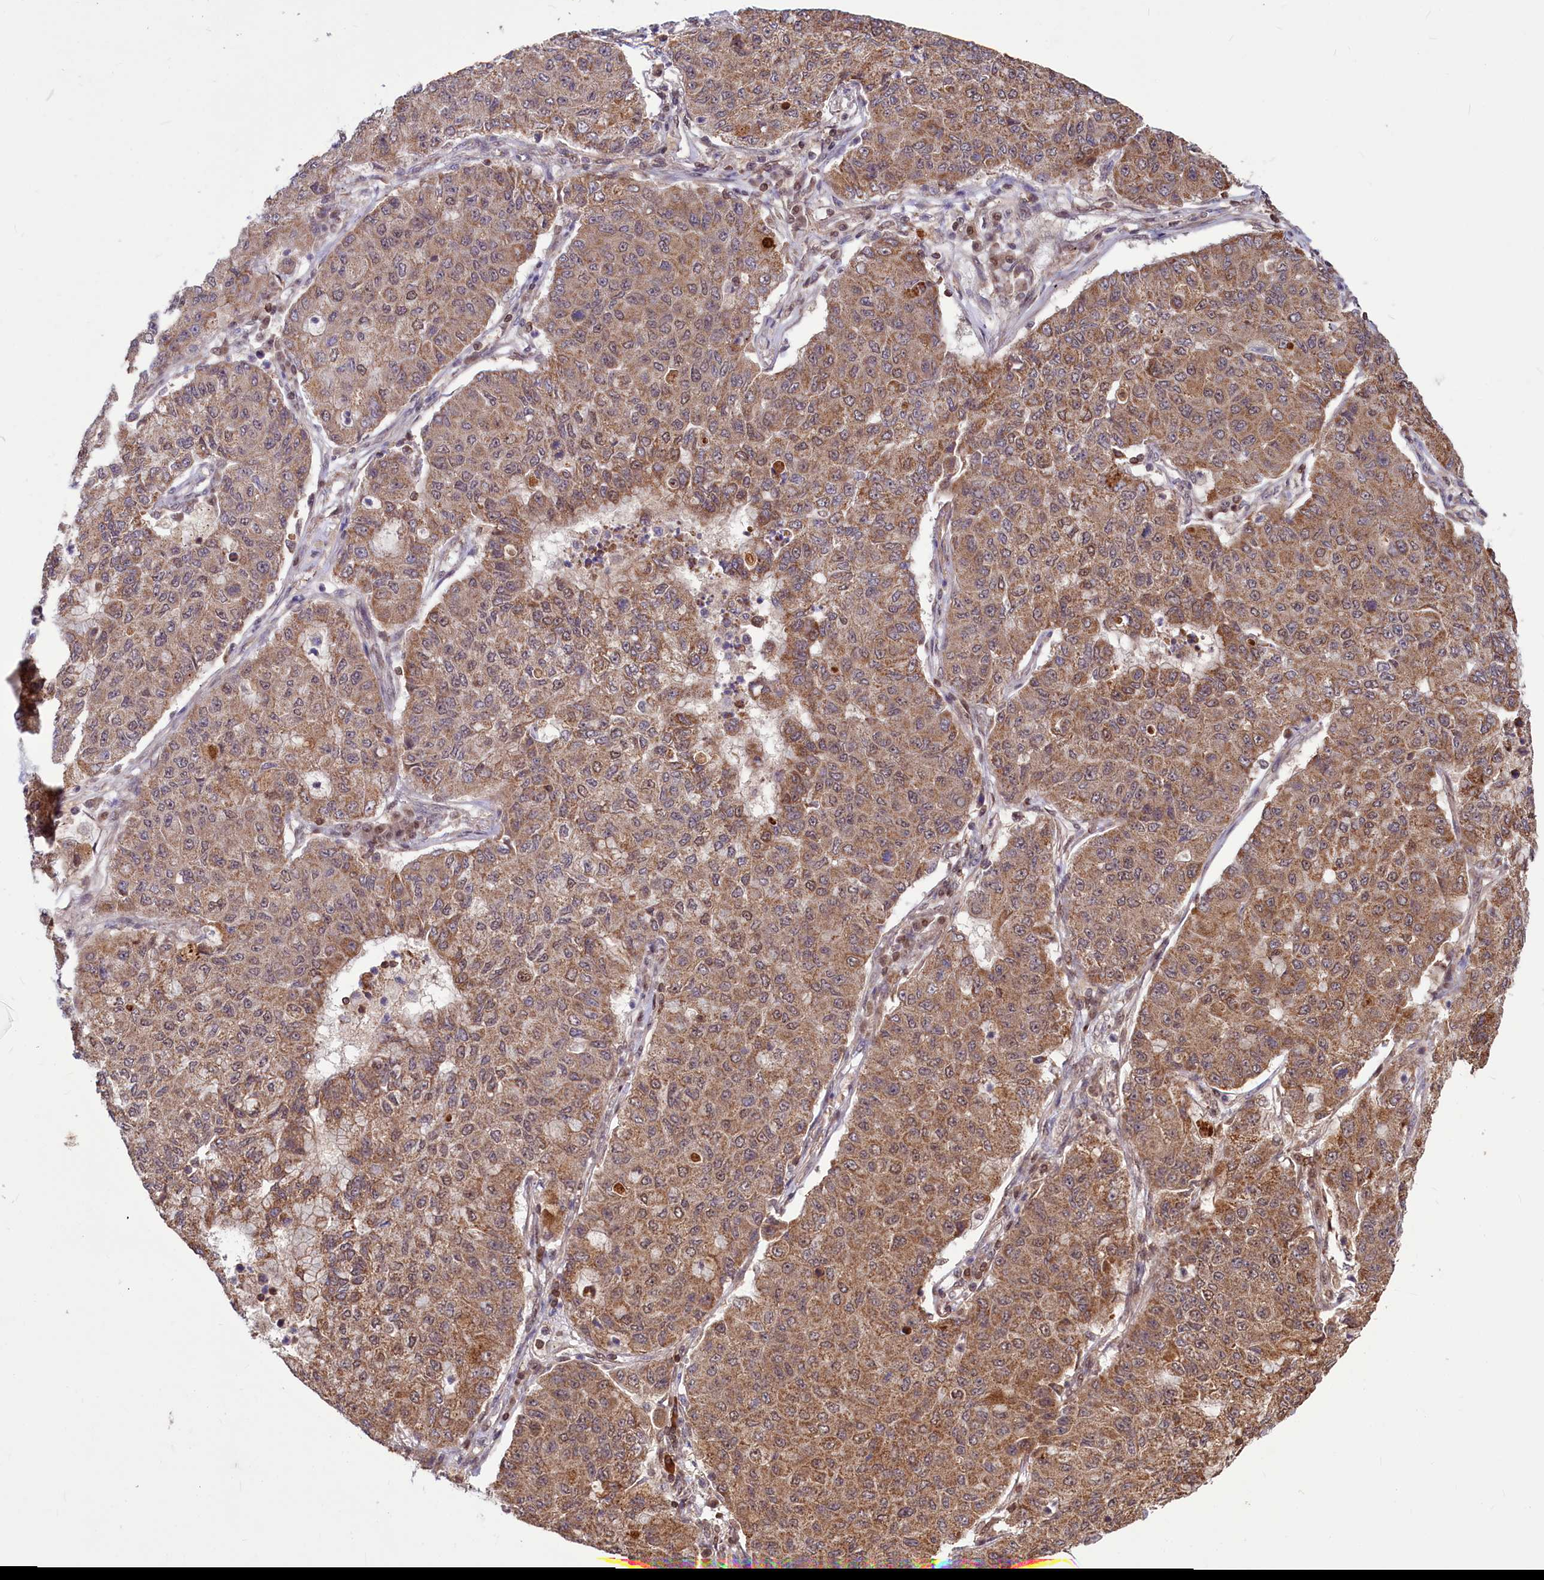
{"staining": {"intensity": "moderate", "quantity": ">75%", "location": "cytoplasmic/membranous"}, "tissue": "lung cancer", "cell_type": "Tumor cells", "image_type": "cancer", "snomed": [{"axis": "morphology", "description": "Squamous cell carcinoma, NOS"}, {"axis": "topography", "description": "Lung"}], "caption": "Squamous cell carcinoma (lung) tissue shows moderate cytoplasmic/membranous expression in approximately >75% of tumor cells The staining was performed using DAB to visualize the protein expression in brown, while the nuclei were stained in blue with hematoxylin (Magnification: 20x).", "gene": "PHC3", "patient": {"sex": "male", "age": 74}}